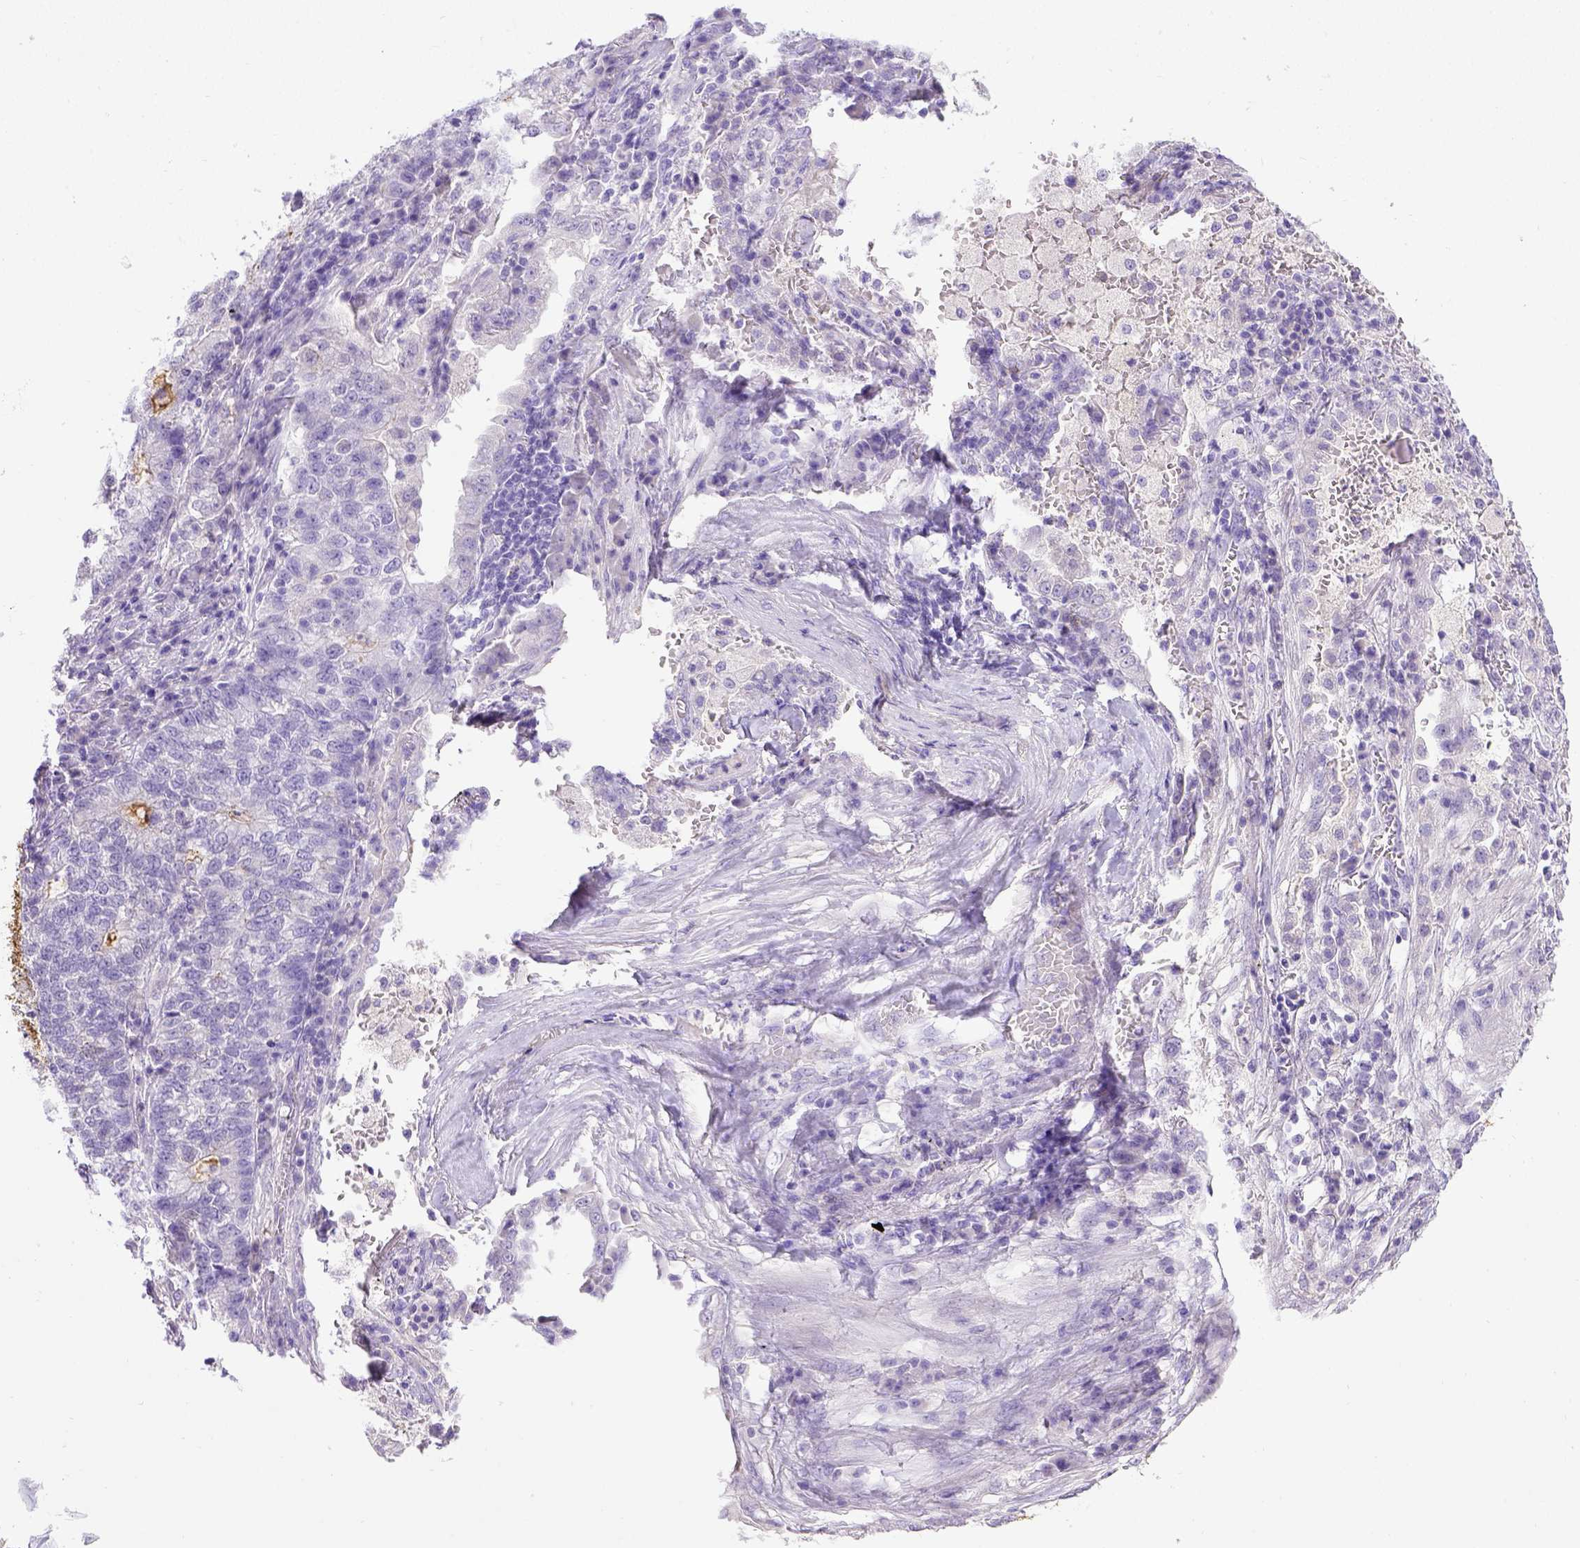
{"staining": {"intensity": "negative", "quantity": "none", "location": "none"}, "tissue": "lung cancer", "cell_type": "Tumor cells", "image_type": "cancer", "snomed": [{"axis": "morphology", "description": "Adenocarcinoma, NOS"}, {"axis": "topography", "description": "Lung"}], "caption": "There is no significant positivity in tumor cells of lung adenocarcinoma.", "gene": "B3GAT1", "patient": {"sex": "male", "age": 57}}